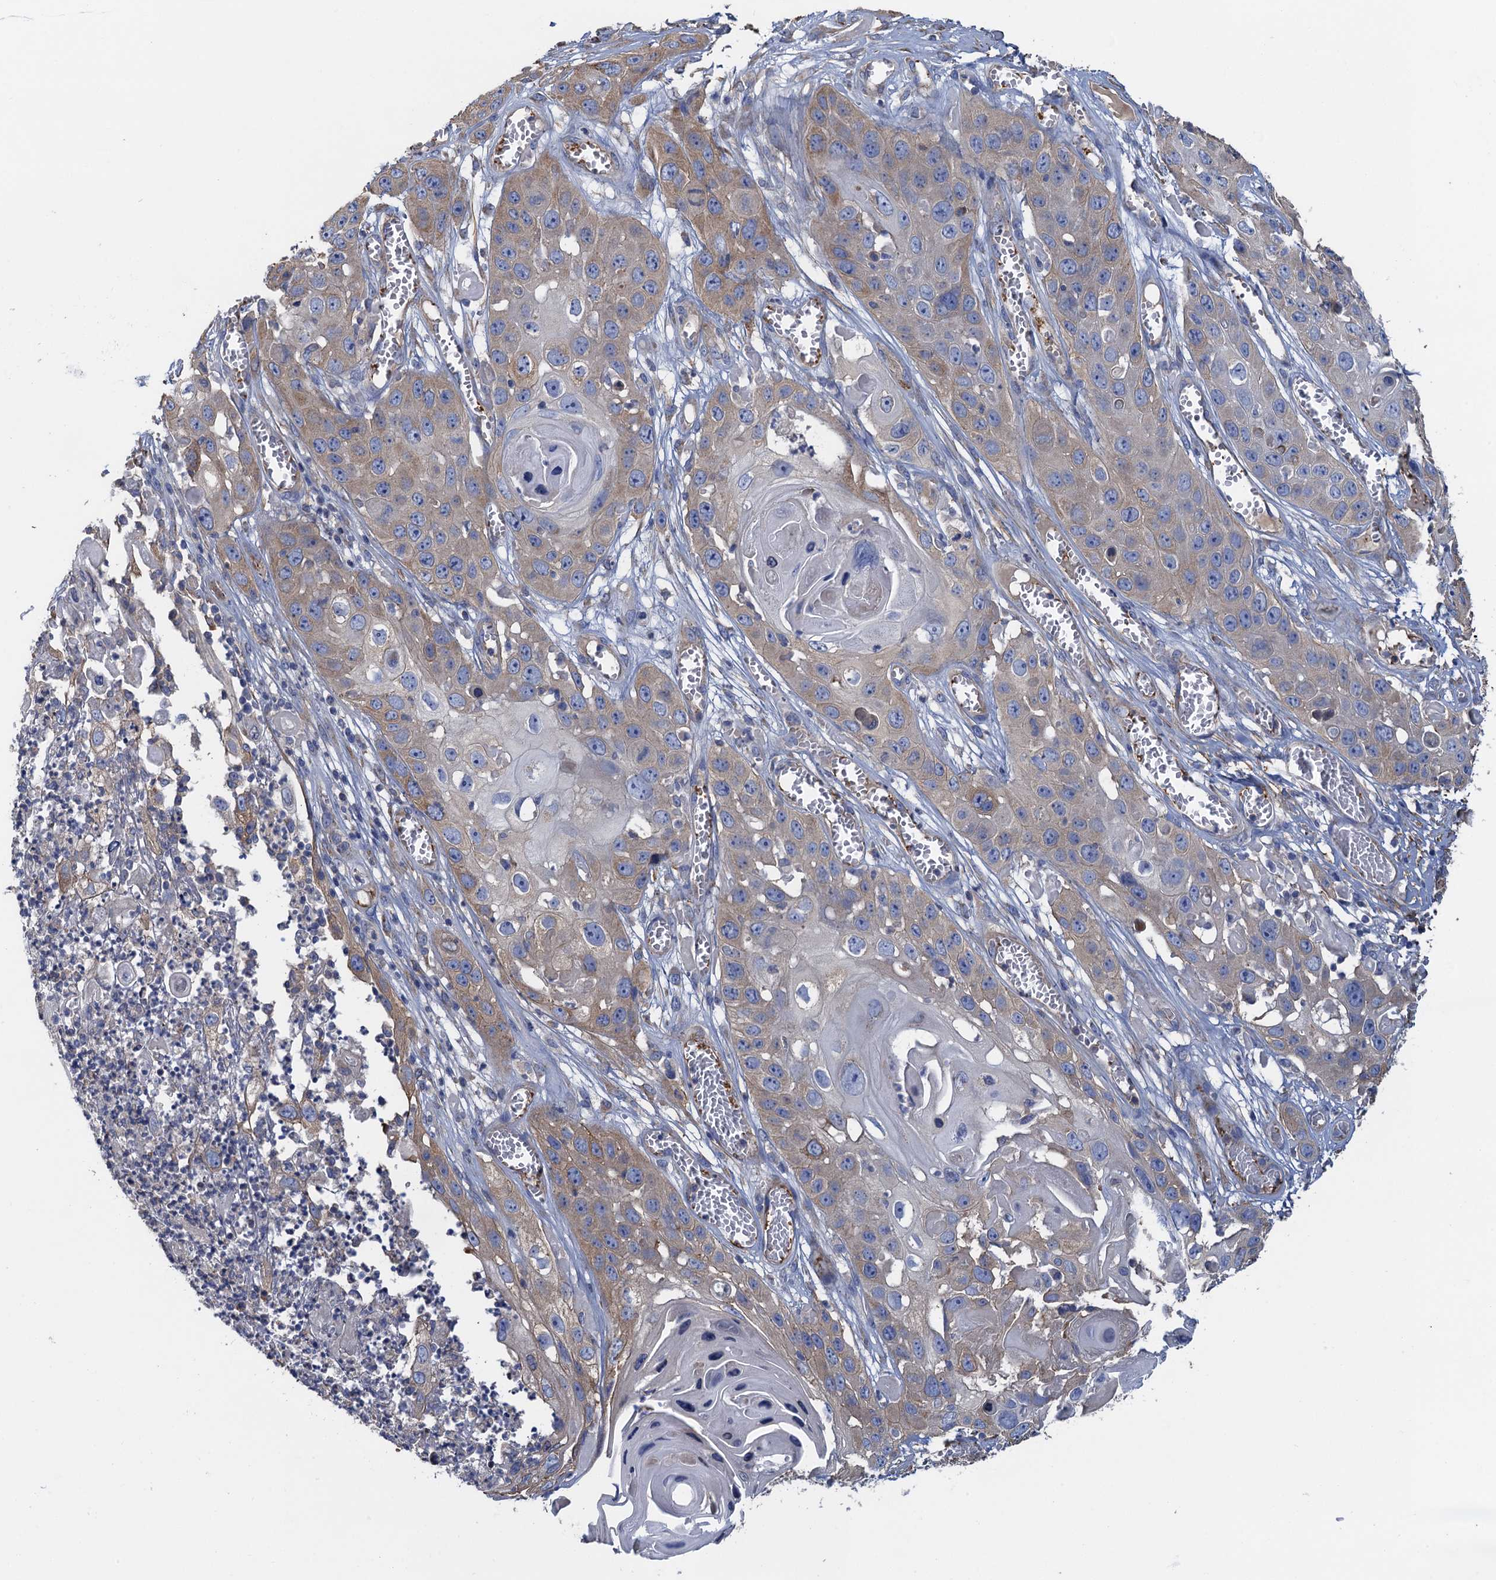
{"staining": {"intensity": "weak", "quantity": "25%-75%", "location": "cytoplasmic/membranous"}, "tissue": "skin cancer", "cell_type": "Tumor cells", "image_type": "cancer", "snomed": [{"axis": "morphology", "description": "Squamous cell carcinoma, NOS"}, {"axis": "topography", "description": "Skin"}], "caption": "Skin cancer tissue exhibits weak cytoplasmic/membranous staining in about 25%-75% of tumor cells, visualized by immunohistochemistry.", "gene": "GCSH", "patient": {"sex": "male", "age": 55}}